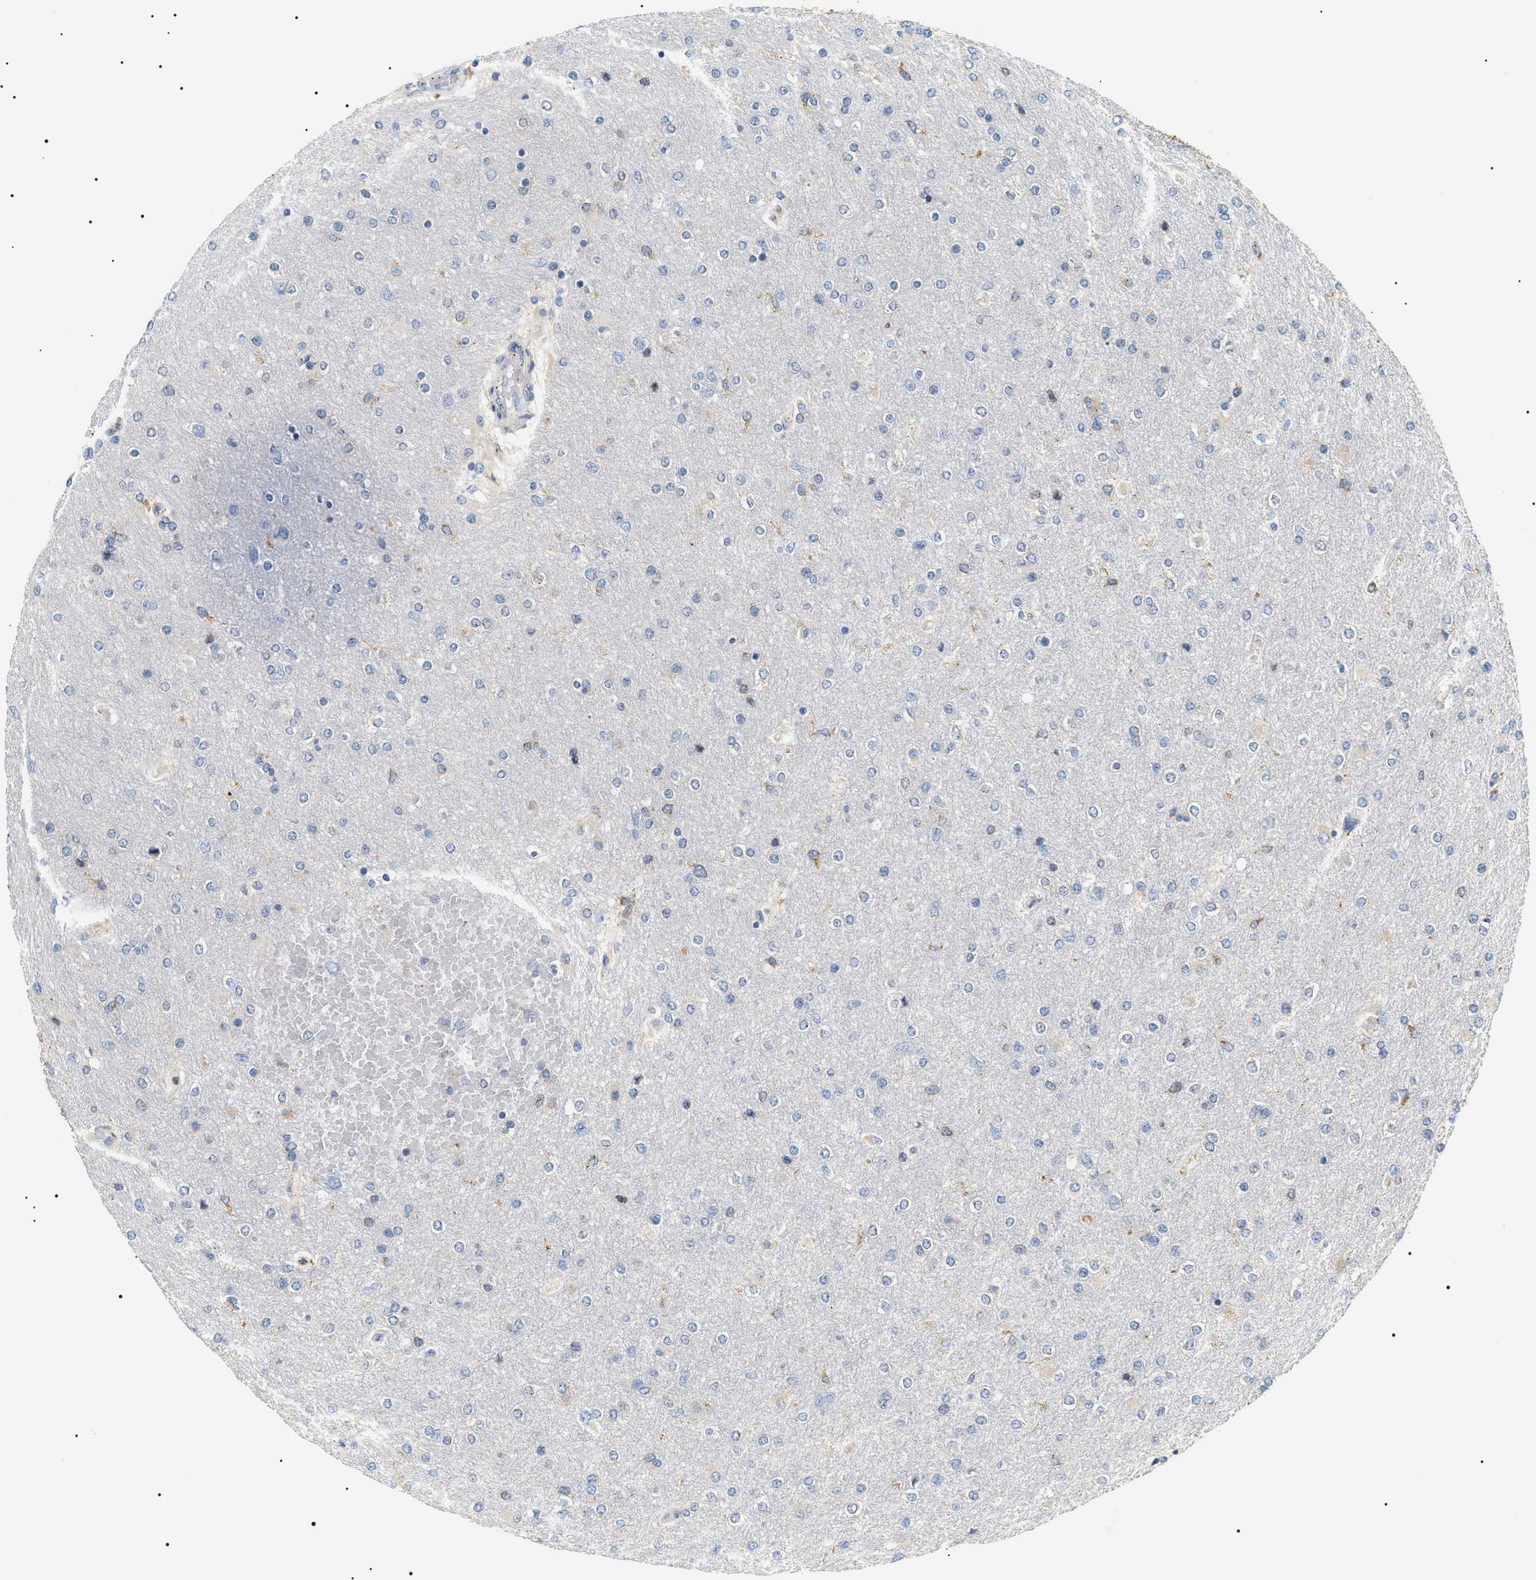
{"staining": {"intensity": "negative", "quantity": "none", "location": "none"}, "tissue": "glioma", "cell_type": "Tumor cells", "image_type": "cancer", "snomed": [{"axis": "morphology", "description": "Glioma, malignant, High grade"}, {"axis": "topography", "description": "Cerebral cortex"}], "caption": "Immunohistochemical staining of malignant glioma (high-grade) displays no significant positivity in tumor cells.", "gene": "HSD17B11", "patient": {"sex": "female", "age": 36}}